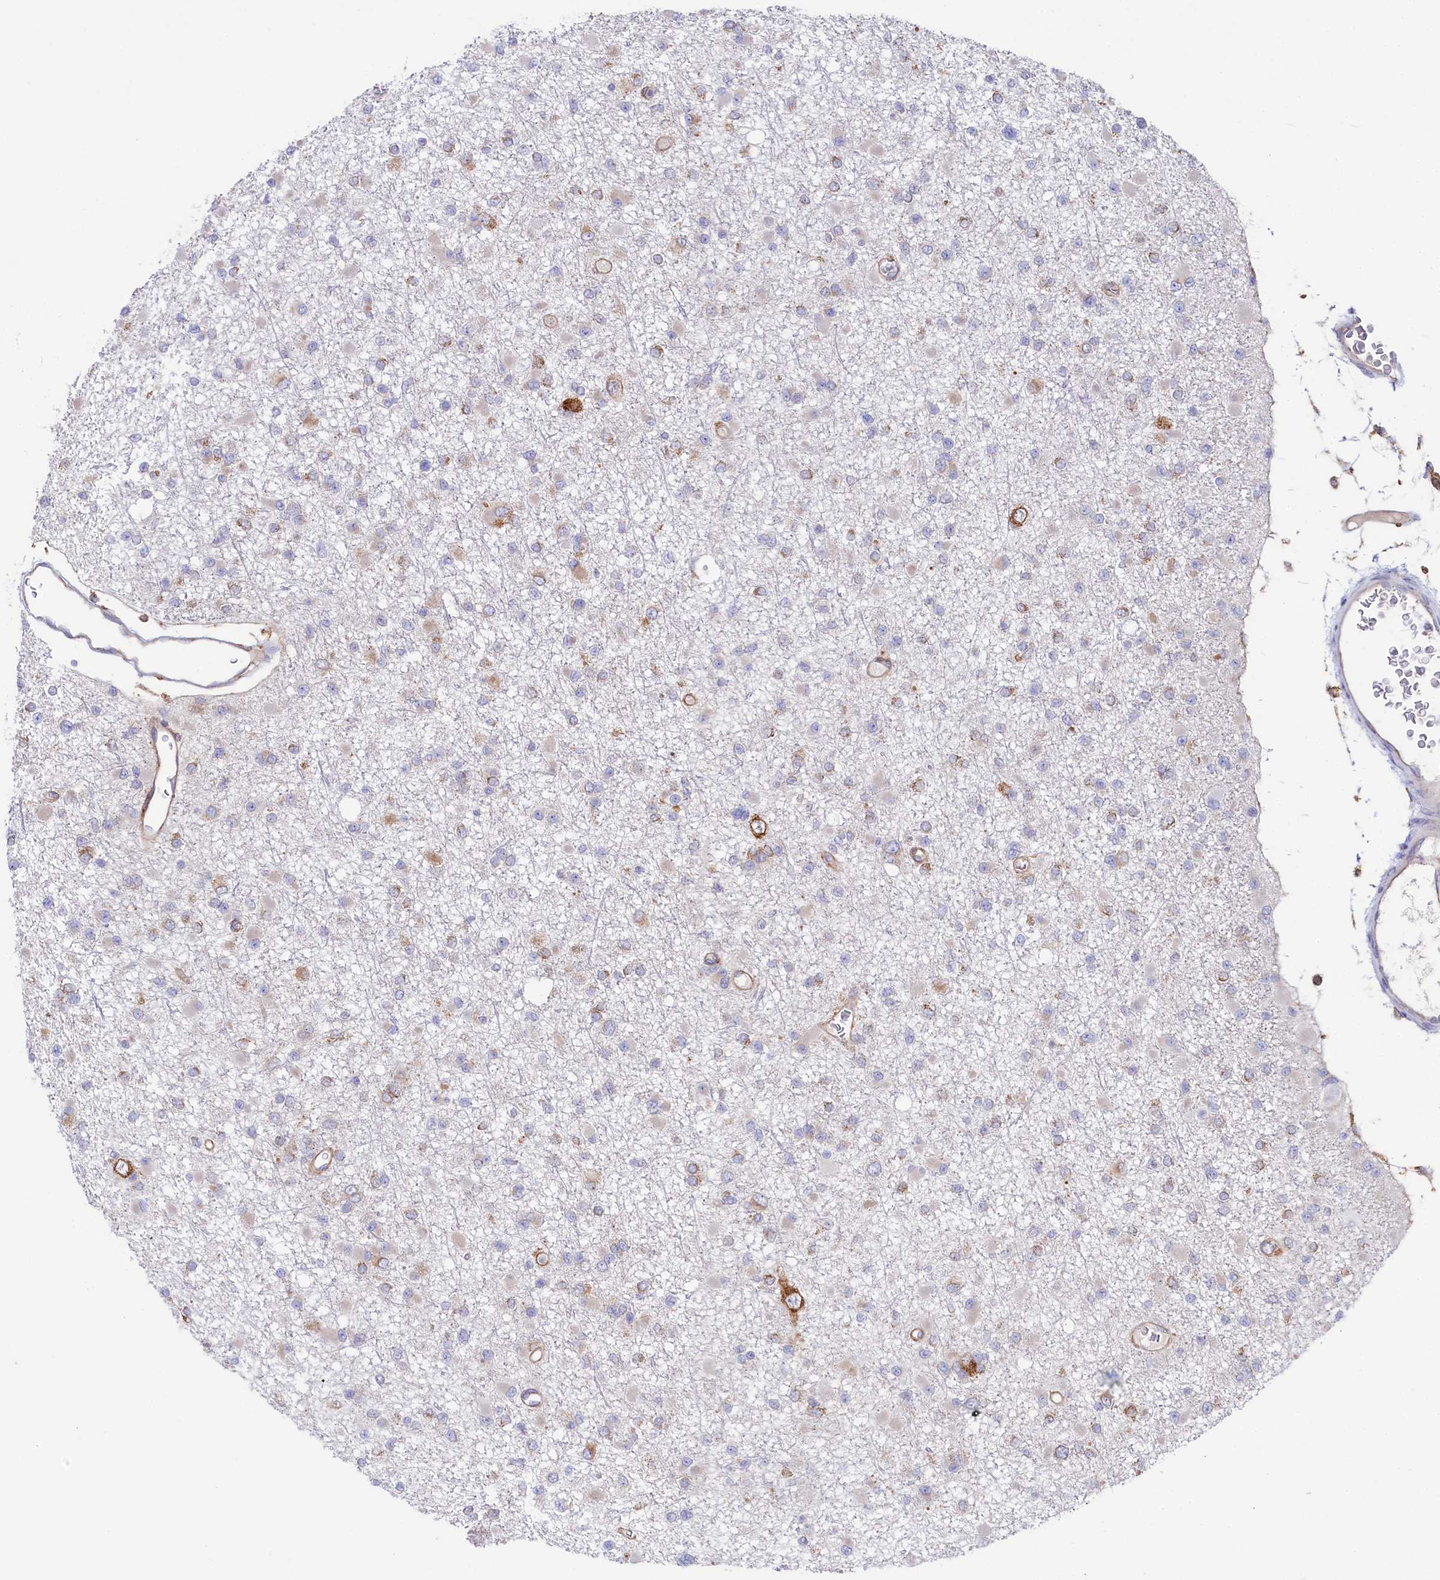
{"staining": {"intensity": "moderate", "quantity": "<25%", "location": "cytoplasmic/membranous"}, "tissue": "glioma", "cell_type": "Tumor cells", "image_type": "cancer", "snomed": [{"axis": "morphology", "description": "Glioma, malignant, Low grade"}, {"axis": "topography", "description": "Brain"}], "caption": "Immunohistochemical staining of human glioma displays low levels of moderate cytoplasmic/membranous protein positivity in about <25% of tumor cells.", "gene": "CHID1", "patient": {"sex": "female", "age": 22}}